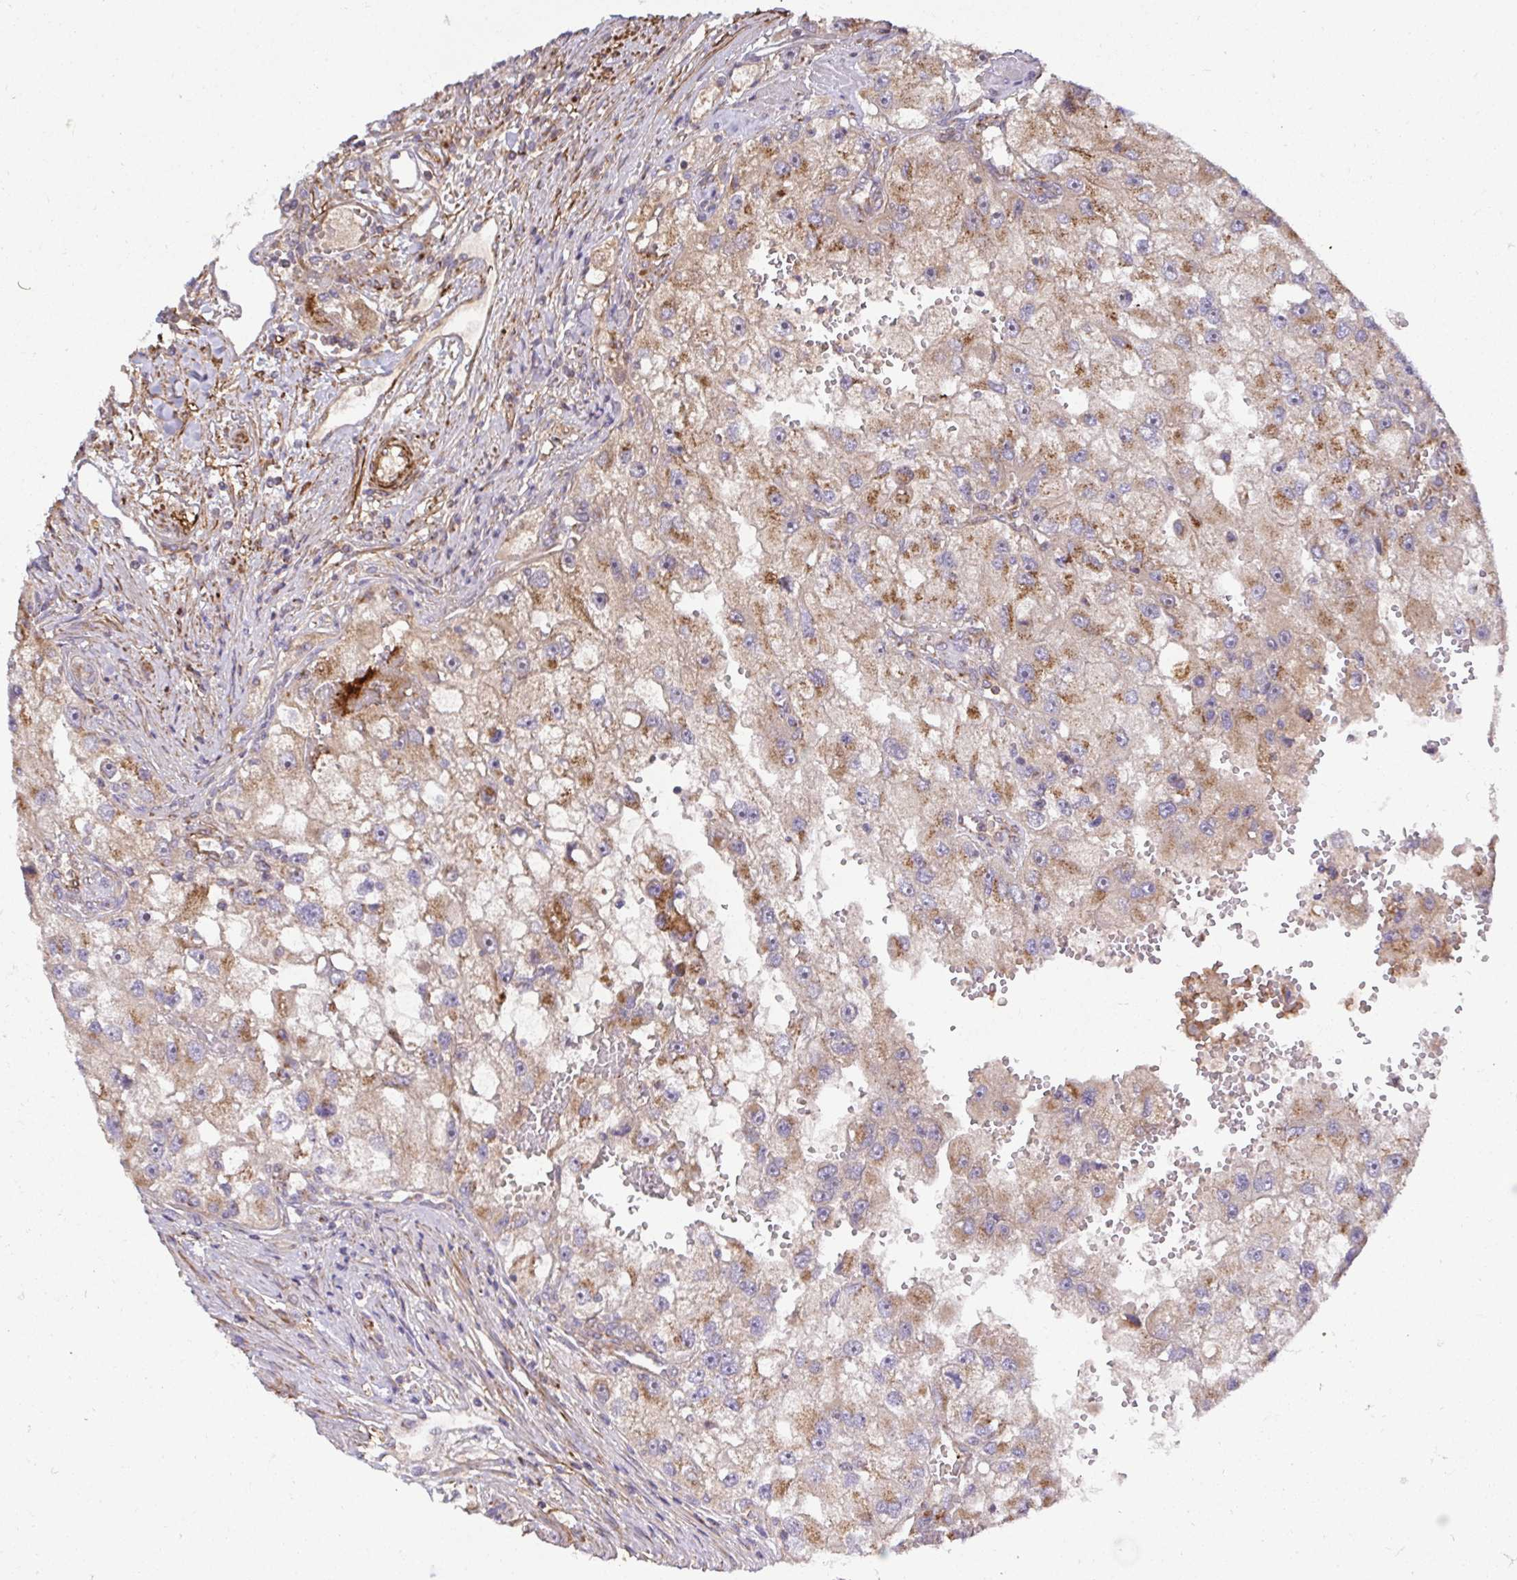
{"staining": {"intensity": "moderate", "quantity": ">75%", "location": "cytoplasmic/membranous"}, "tissue": "renal cancer", "cell_type": "Tumor cells", "image_type": "cancer", "snomed": [{"axis": "morphology", "description": "Adenocarcinoma, NOS"}, {"axis": "topography", "description": "Kidney"}], "caption": "Approximately >75% of tumor cells in human renal cancer reveal moderate cytoplasmic/membranous protein expression as visualized by brown immunohistochemical staining.", "gene": "TM9SF4", "patient": {"sex": "male", "age": 63}}